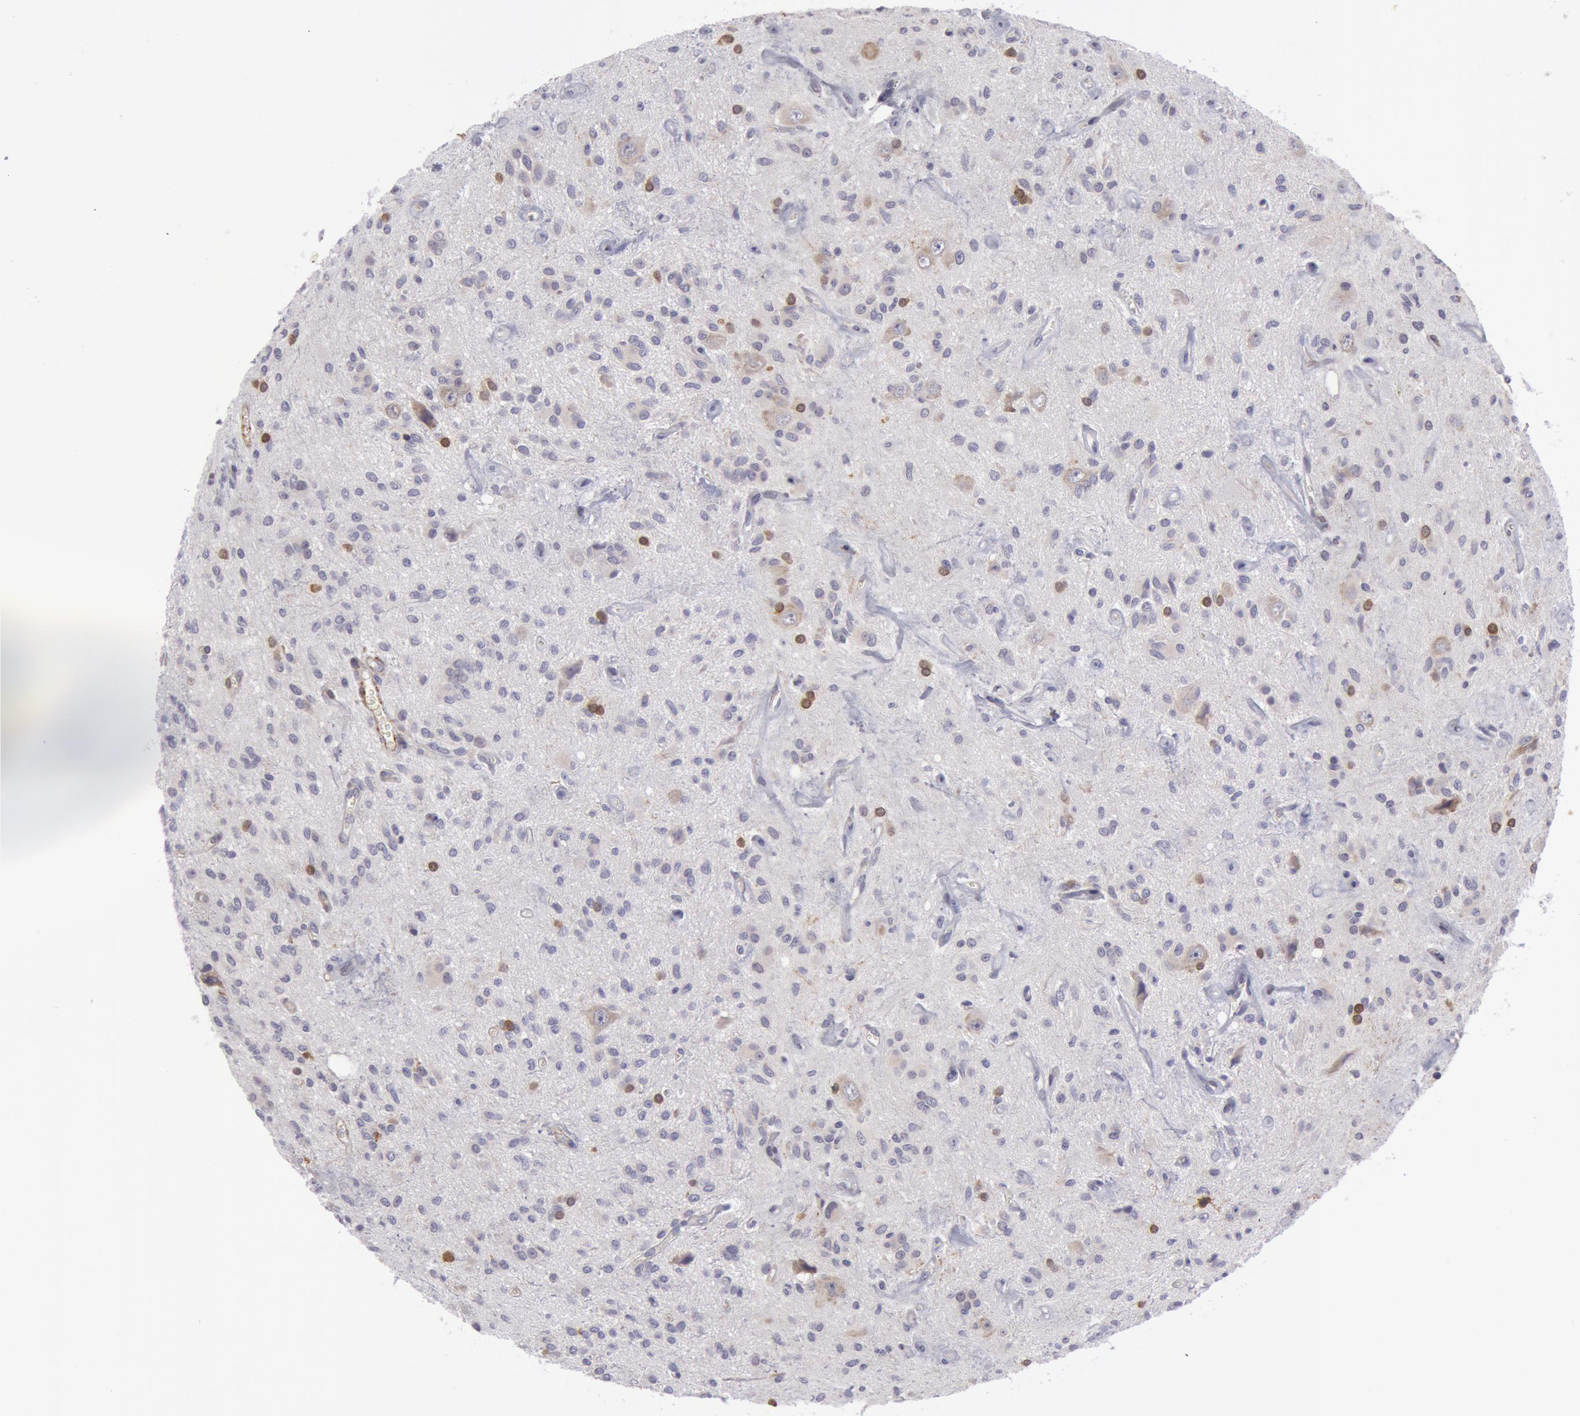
{"staining": {"intensity": "weak", "quantity": "<25%", "location": "cytoplasmic/membranous"}, "tissue": "glioma", "cell_type": "Tumor cells", "image_type": "cancer", "snomed": [{"axis": "morphology", "description": "Glioma, malignant, Low grade"}, {"axis": "topography", "description": "Brain"}], "caption": "There is no significant staining in tumor cells of malignant glioma (low-grade).", "gene": "IL23A", "patient": {"sex": "female", "age": 15}}